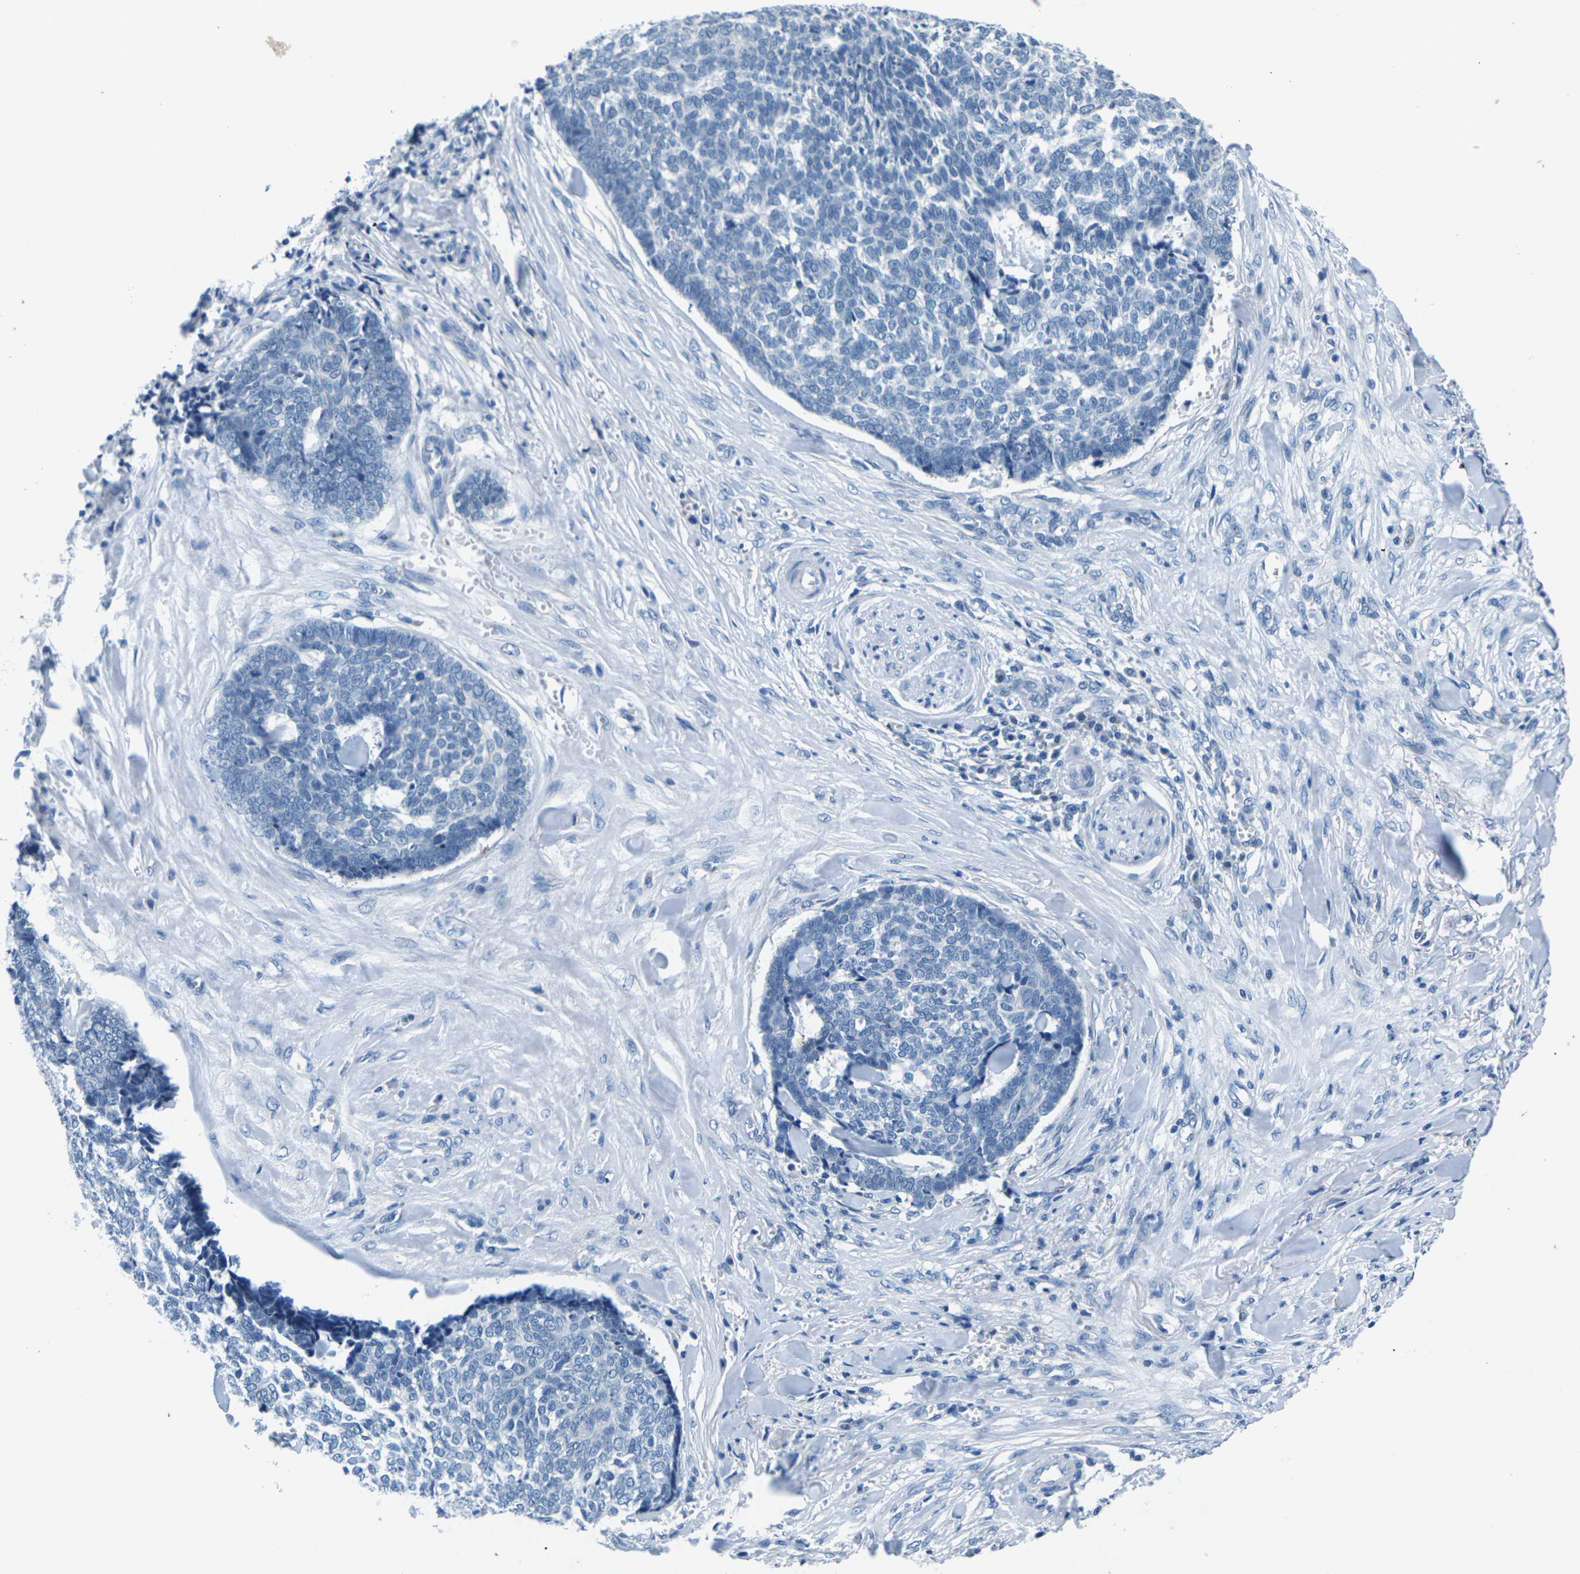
{"staining": {"intensity": "negative", "quantity": "none", "location": "none"}, "tissue": "skin cancer", "cell_type": "Tumor cells", "image_type": "cancer", "snomed": [{"axis": "morphology", "description": "Basal cell carcinoma"}, {"axis": "topography", "description": "Skin"}], "caption": "This is an immunohistochemistry (IHC) image of human skin cancer (basal cell carcinoma). There is no staining in tumor cells.", "gene": "UMOD", "patient": {"sex": "male", "age": 84}}